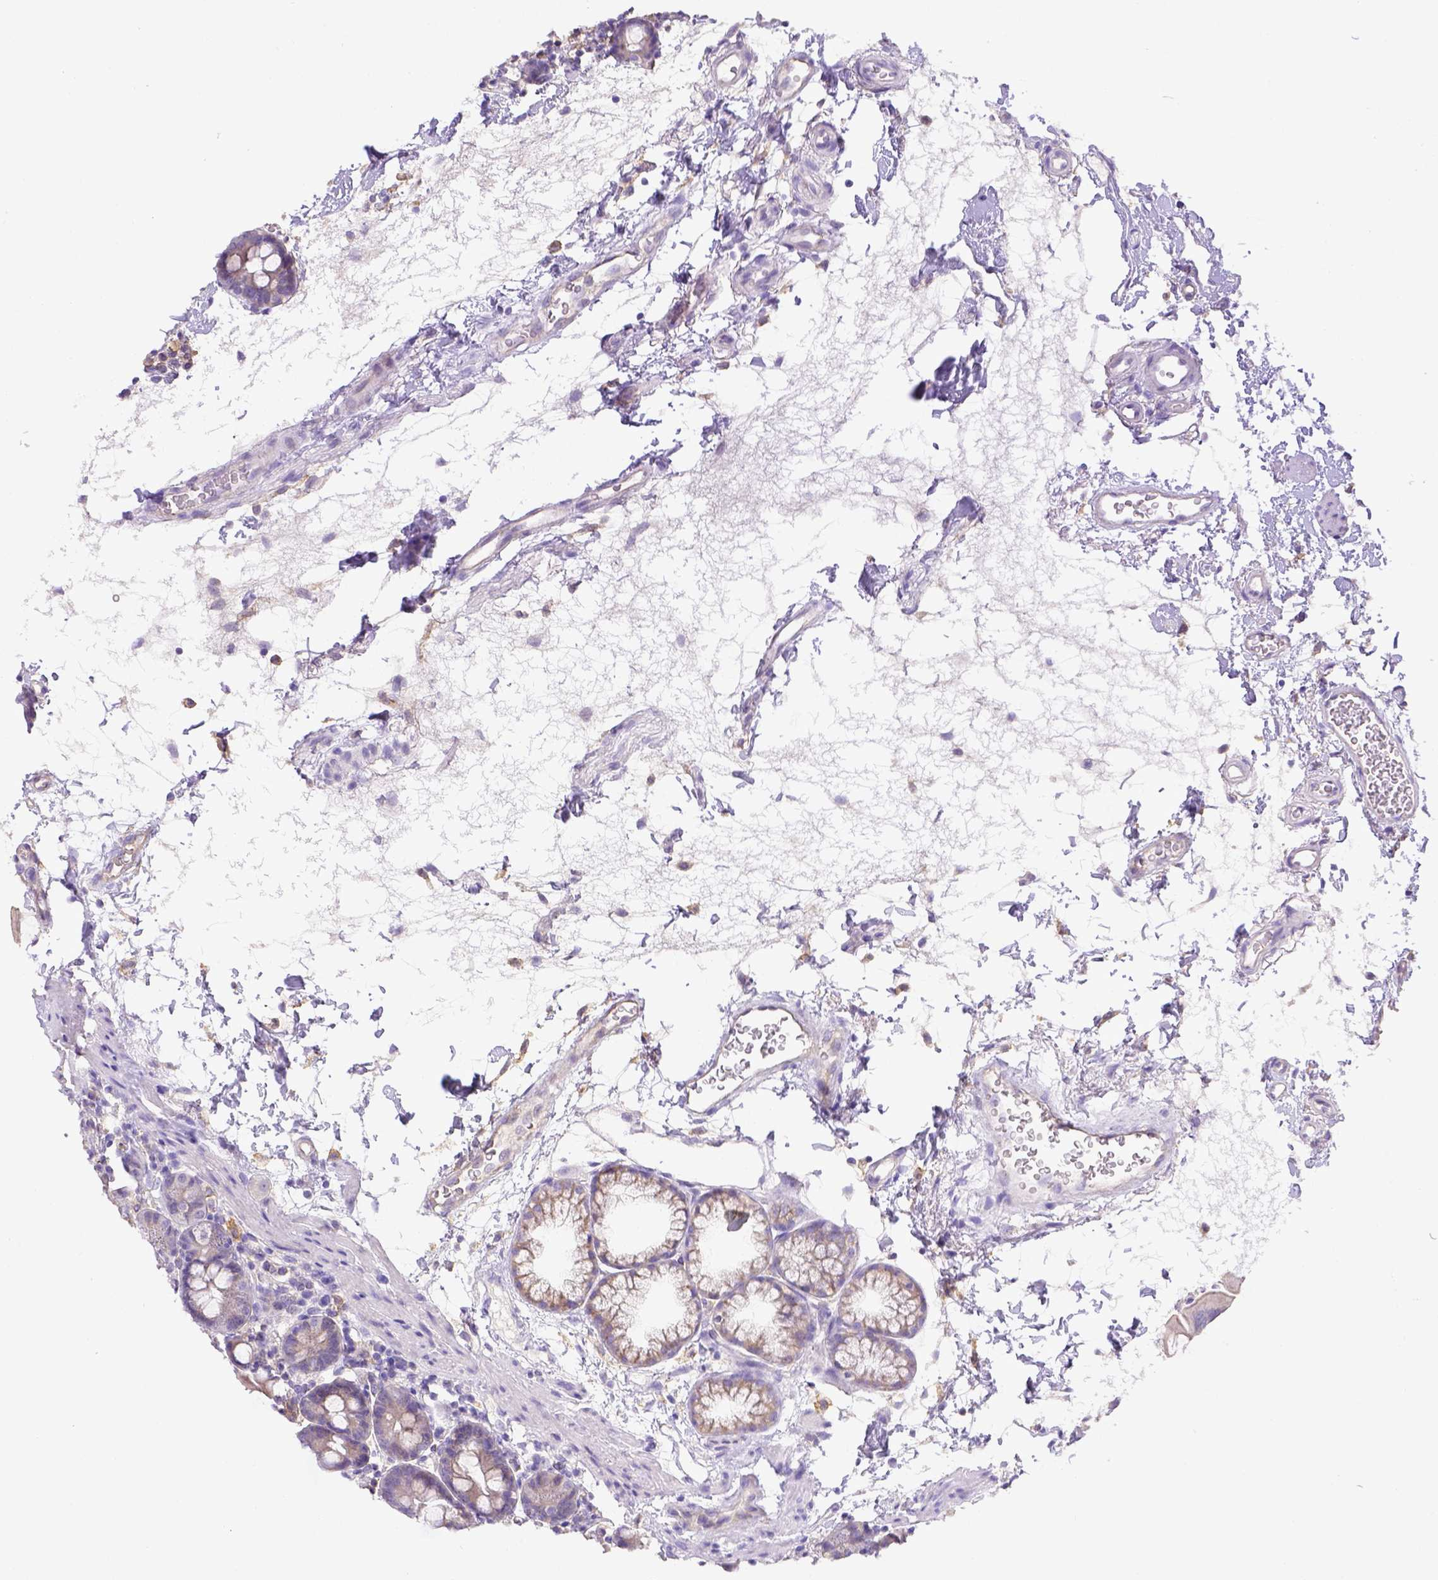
{"staining": {"intensity": "negative", "quantity": "none", "location": "none"}, "tissue": "duodenum", "cell_type": "Glandular cells", "image_type": "normal", "snomed": [{"axis": "morphology", "description": "Normal tissue, NOS"}, {"axis": "topography", "description": "Pancreas"}, {"axis": "topography", "description": "Duodenum"}], "caption": "Immunohistochemistry histopathology image of unremarkable duodenum: duodenum stained with DAB displays no significant protein staining in glandular cells. Nuclei are stained in blue.", "gene": "CD40", "patient": {"sex": "male", "age": 59}}